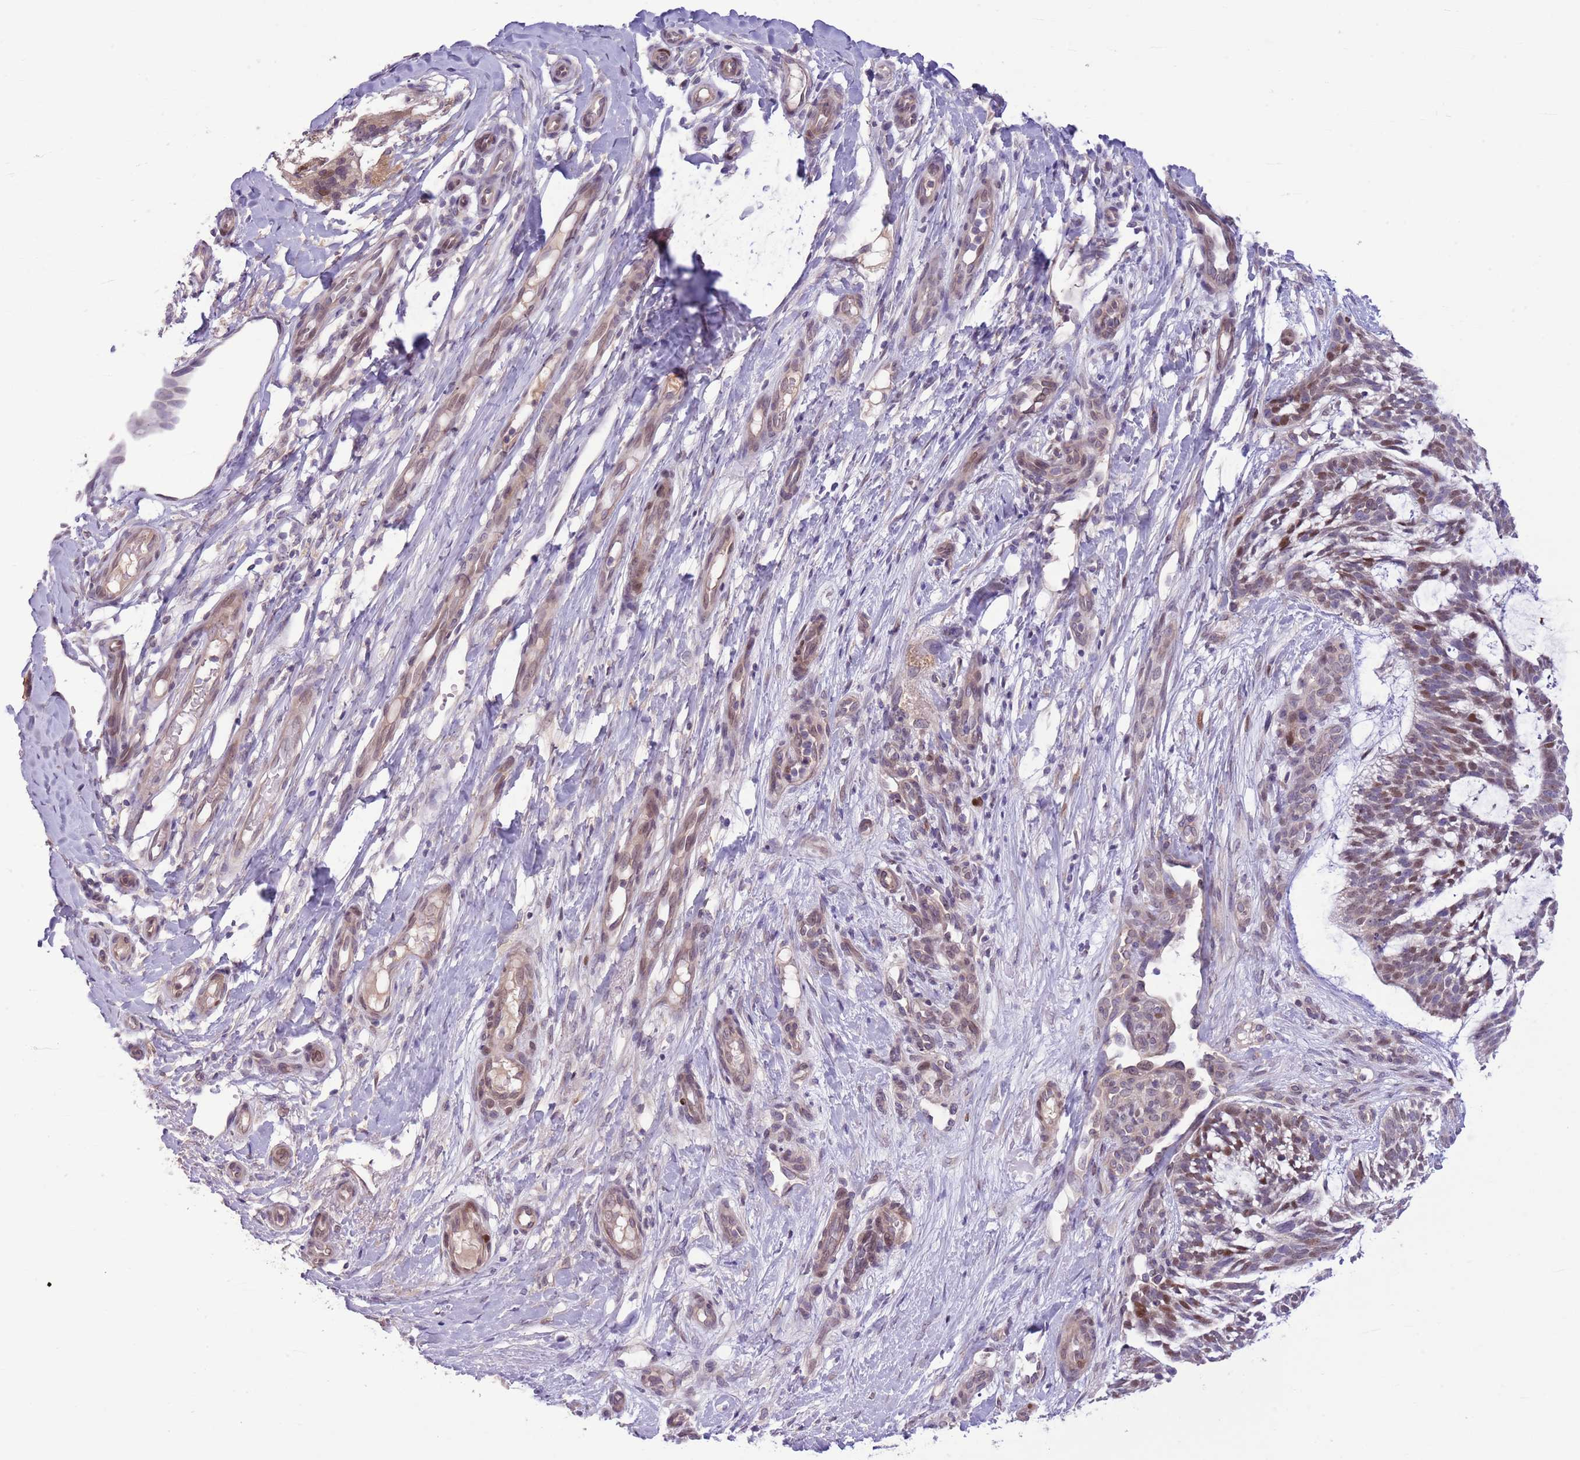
{"staining": {"intensity": "moderate", "quantity": "<25%", "location": "nuclear"}, "tissue": "skin cancer", "cell_type": "Tumor cells", "image_type": "cancer", "snomed": [{"axis": "morphology", "description": "Basal cell carcinoma"}, {"axis": "topography", "description": "Skin"}], "caption": "The micrograph shows a brown stain indicating the presence of a protein in the nuclear of tumor cells in skin cancer (basal cell carcinoma).", "gene": "CCND2", "patient": {"sex": "male", "age": 88}}